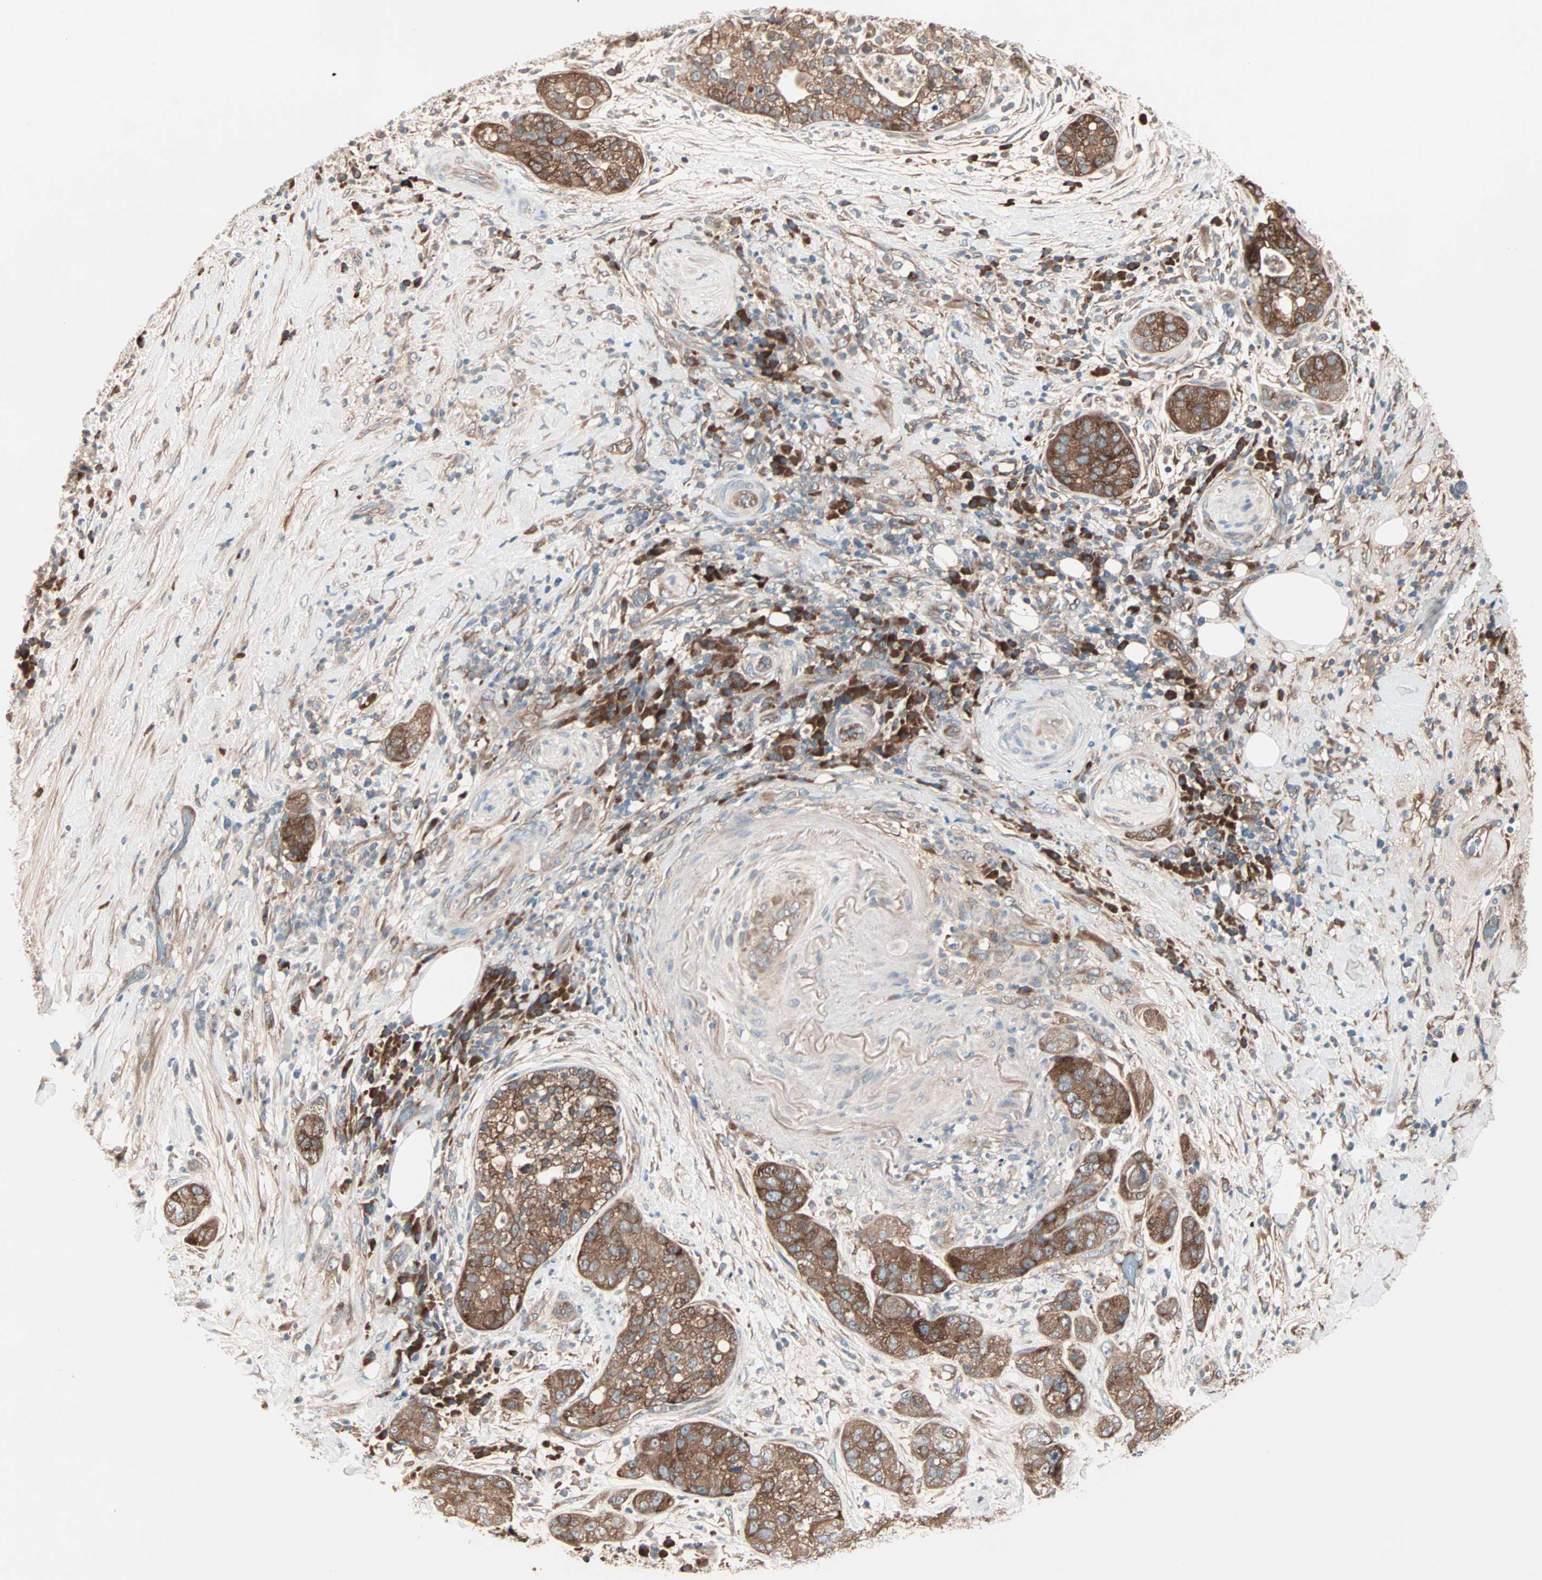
{"staining": {"intensity": "strong", "quantity": ">75%", "location": "cytoplasmic/membranous"}, "tissue": "pancreatic cancer", "cell_type": "Tumor cells", "image_type": "cancer", "snomed": [{"axis": "morphology", "description": "Adenocarcinoma, NOS"}, {"axis": "topography", "description": "Pancreas"}], "caption": "Protein expression analysis of pancreatic adenocarcinoma shows strong cytoplasmic/membranous expression in about >75% of tumor cells.", "gene": "CAD", "patient": {"sex": "female", "age": 78}}